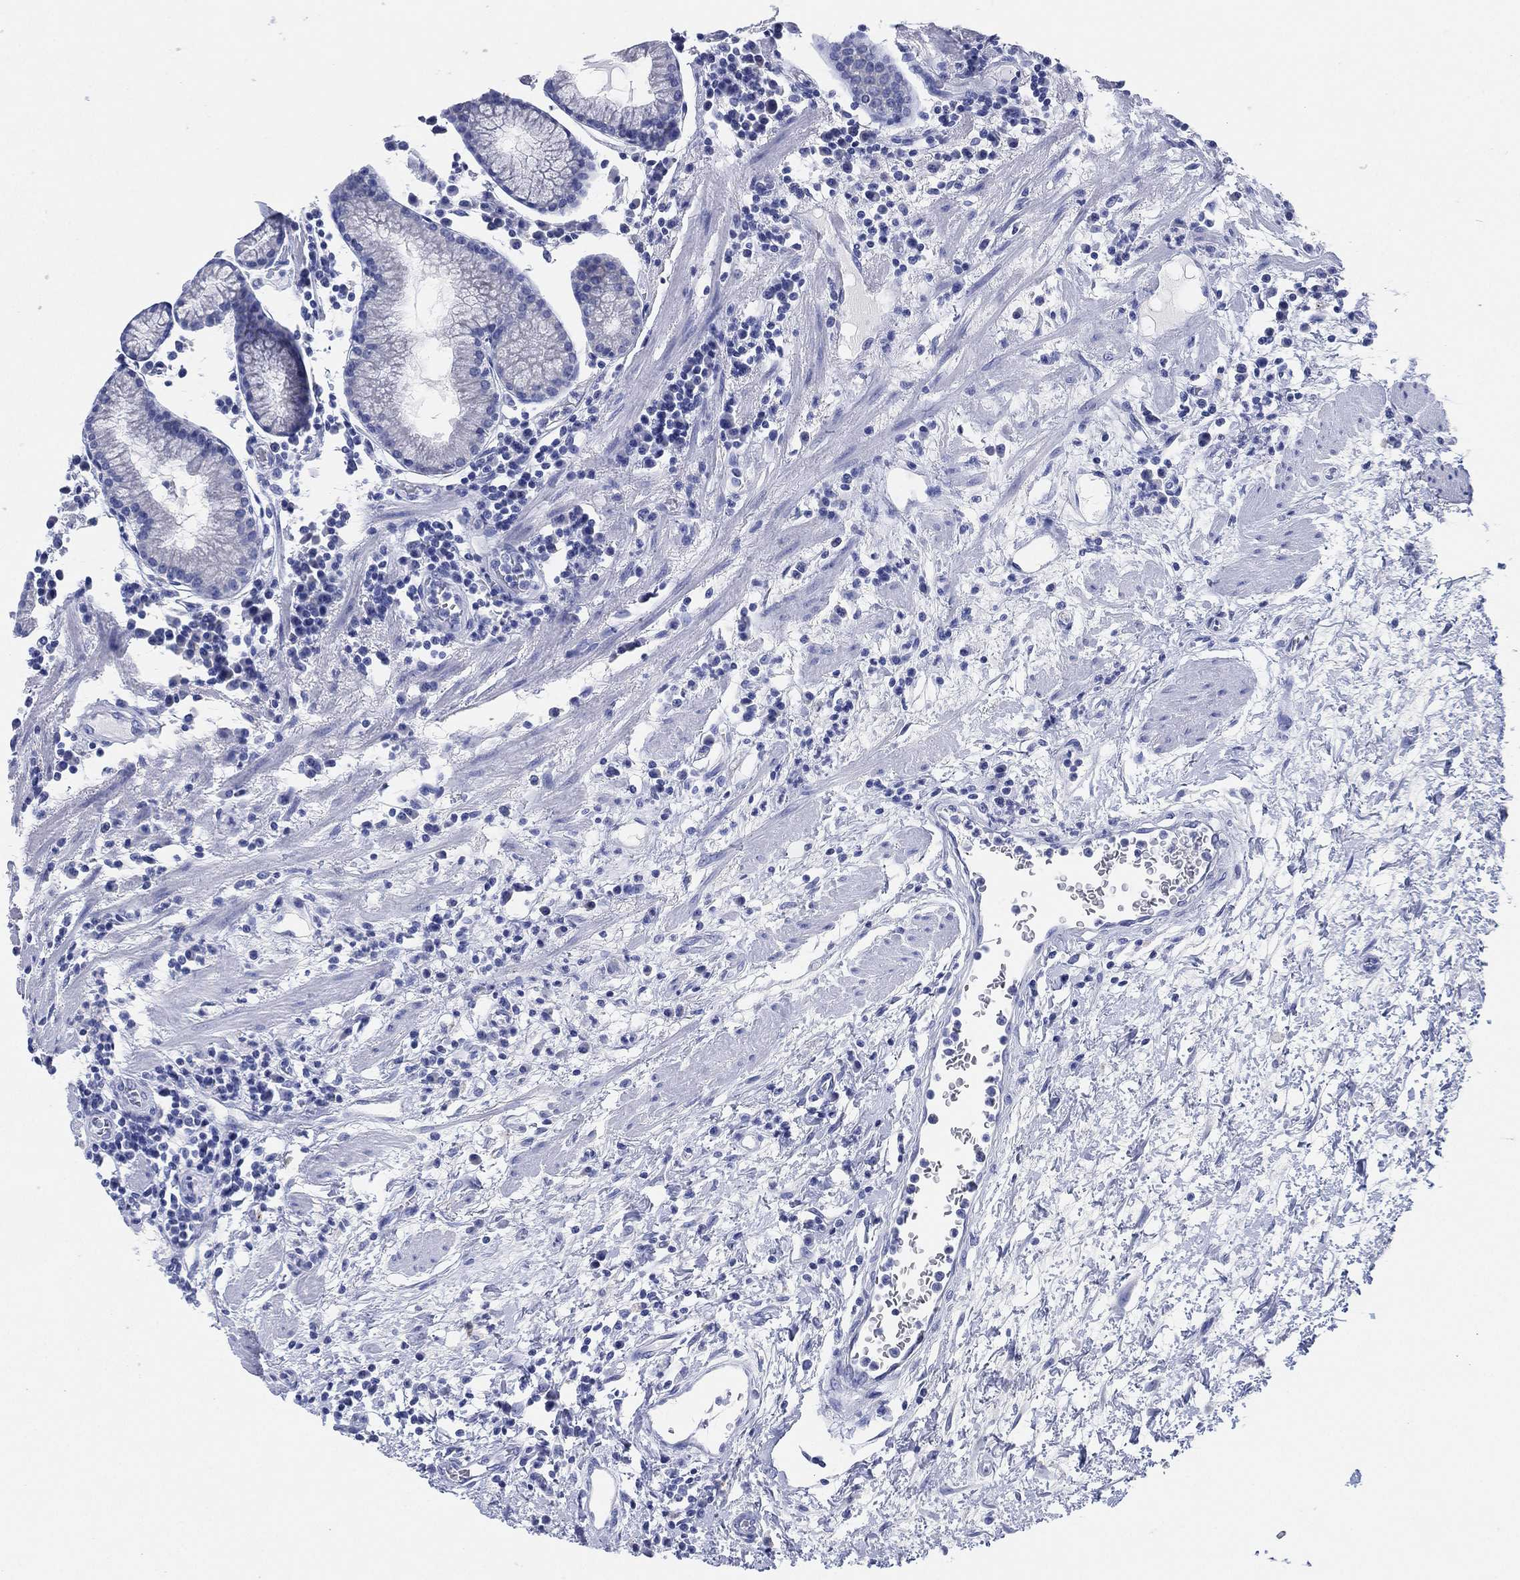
{"staining": {"intensity": "negative", "quantity": "none", "location": "none"}, "tissue": "stomach", "cell_type": "Glandular cells", "image_type": "normal", "snomed": [{"axis": "morphology", "description": "Normal tissue, NOS"}, {"axis": "morphology", "description": "Adenocarcinoma, NOS"}, {"axis": "topography", "description": "Stomach"}], "caption": "IHC of normal stomach reveals no expression in glandular cells.", "gene": "SLC9C2", "patient": {"sex": "female", "age": 64}}